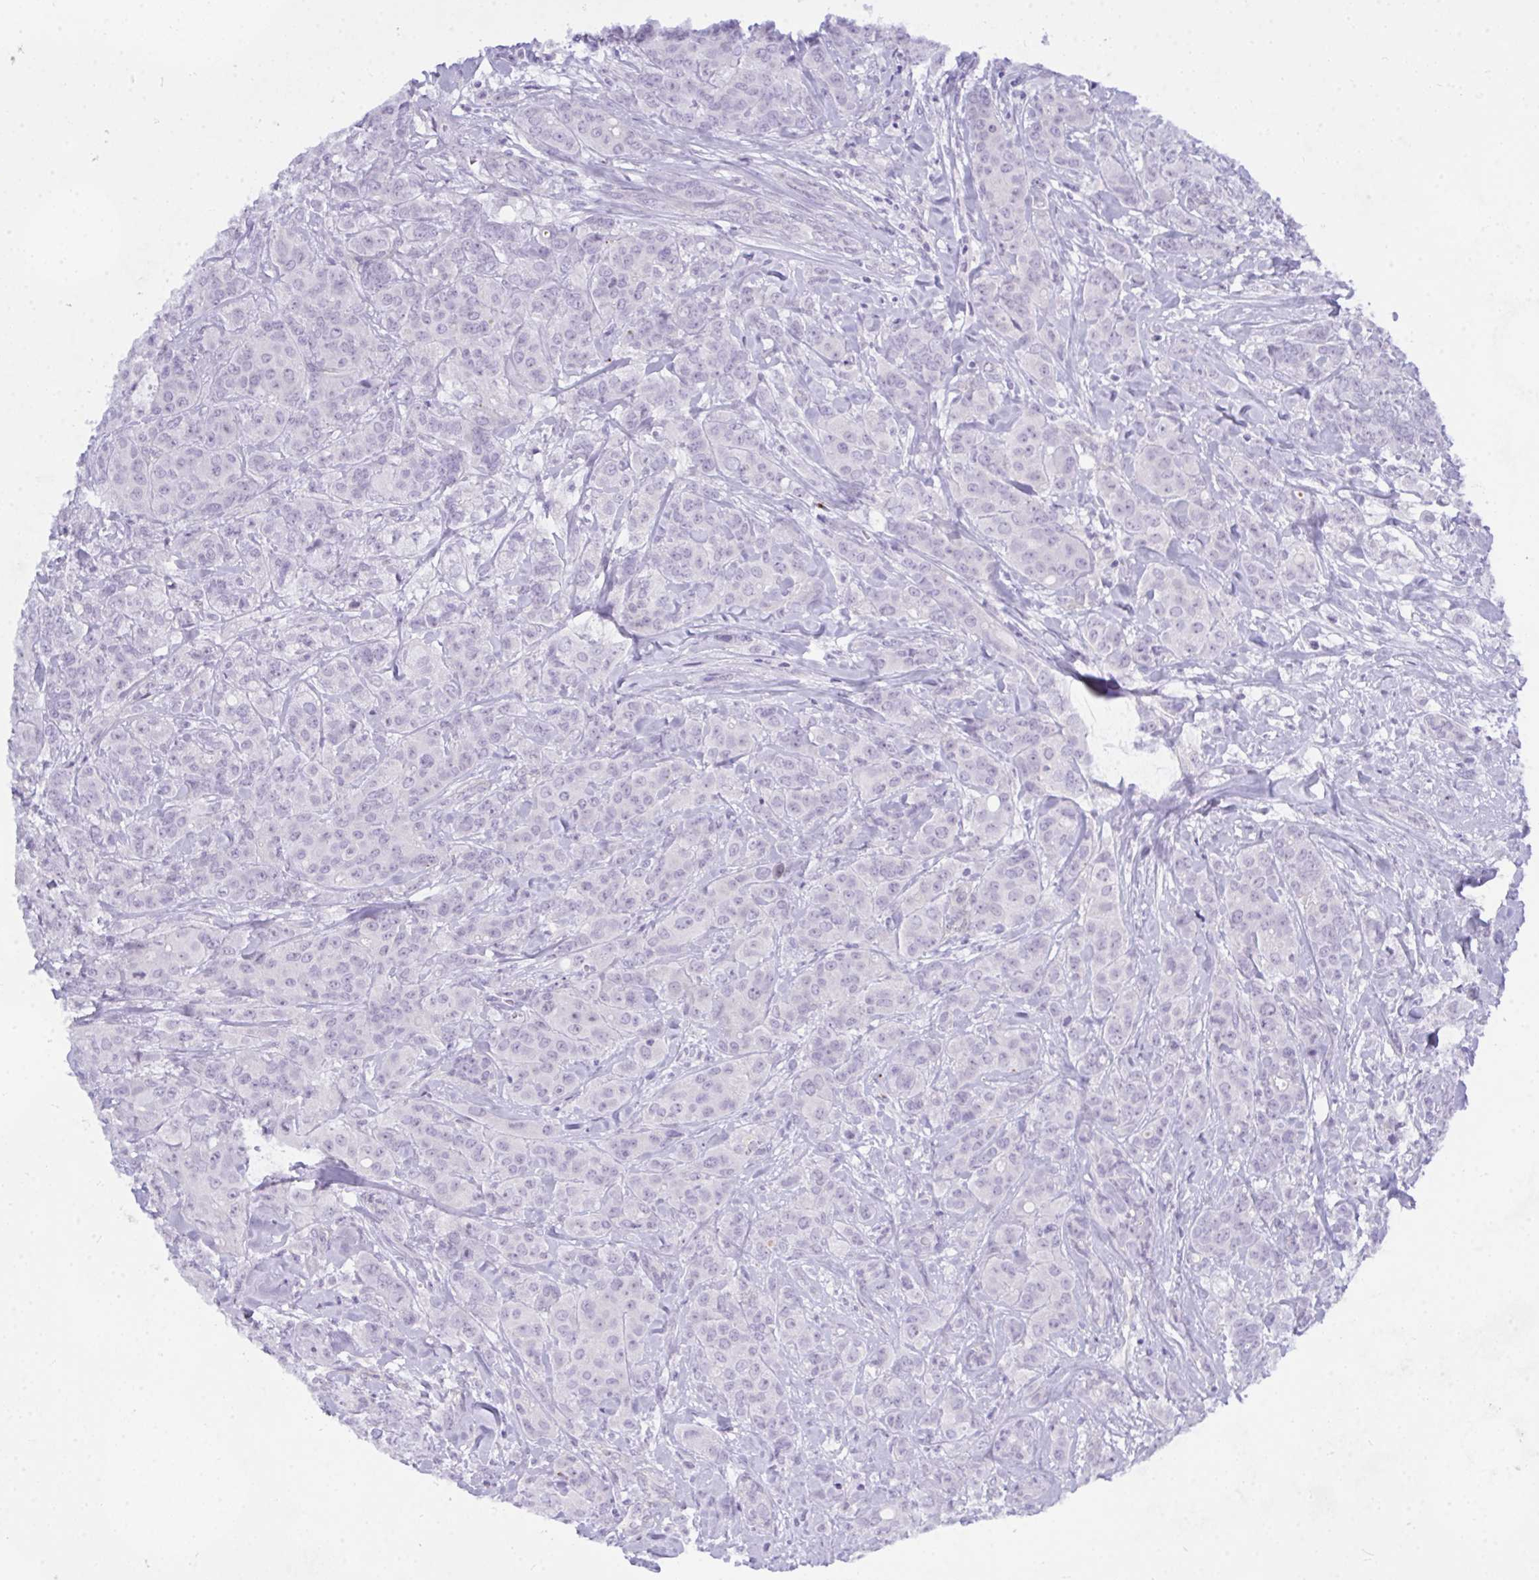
{"staining": {"intensity": "negative", "quantity": "none", "location": "none"}, "tissue": "breast cancer", "cell_type": "Tumor cells", "image_type": "cancer", "snomed": [{"axis": "morphology", "description": "Normal tissue, NOS"}, {"axis": "morphology", "description": "Duct carcinoma"}, {"axis": "topography", "description": "Breast"}], "caption": "High magnification brightfield microscopy of breast cancer stained with DAB (brown) and counterstained with hematoxylin (blue): tumor cells show no significant positivity.", "gene": "NFXL1", "patient": {"sex": "female", "age": 43}}